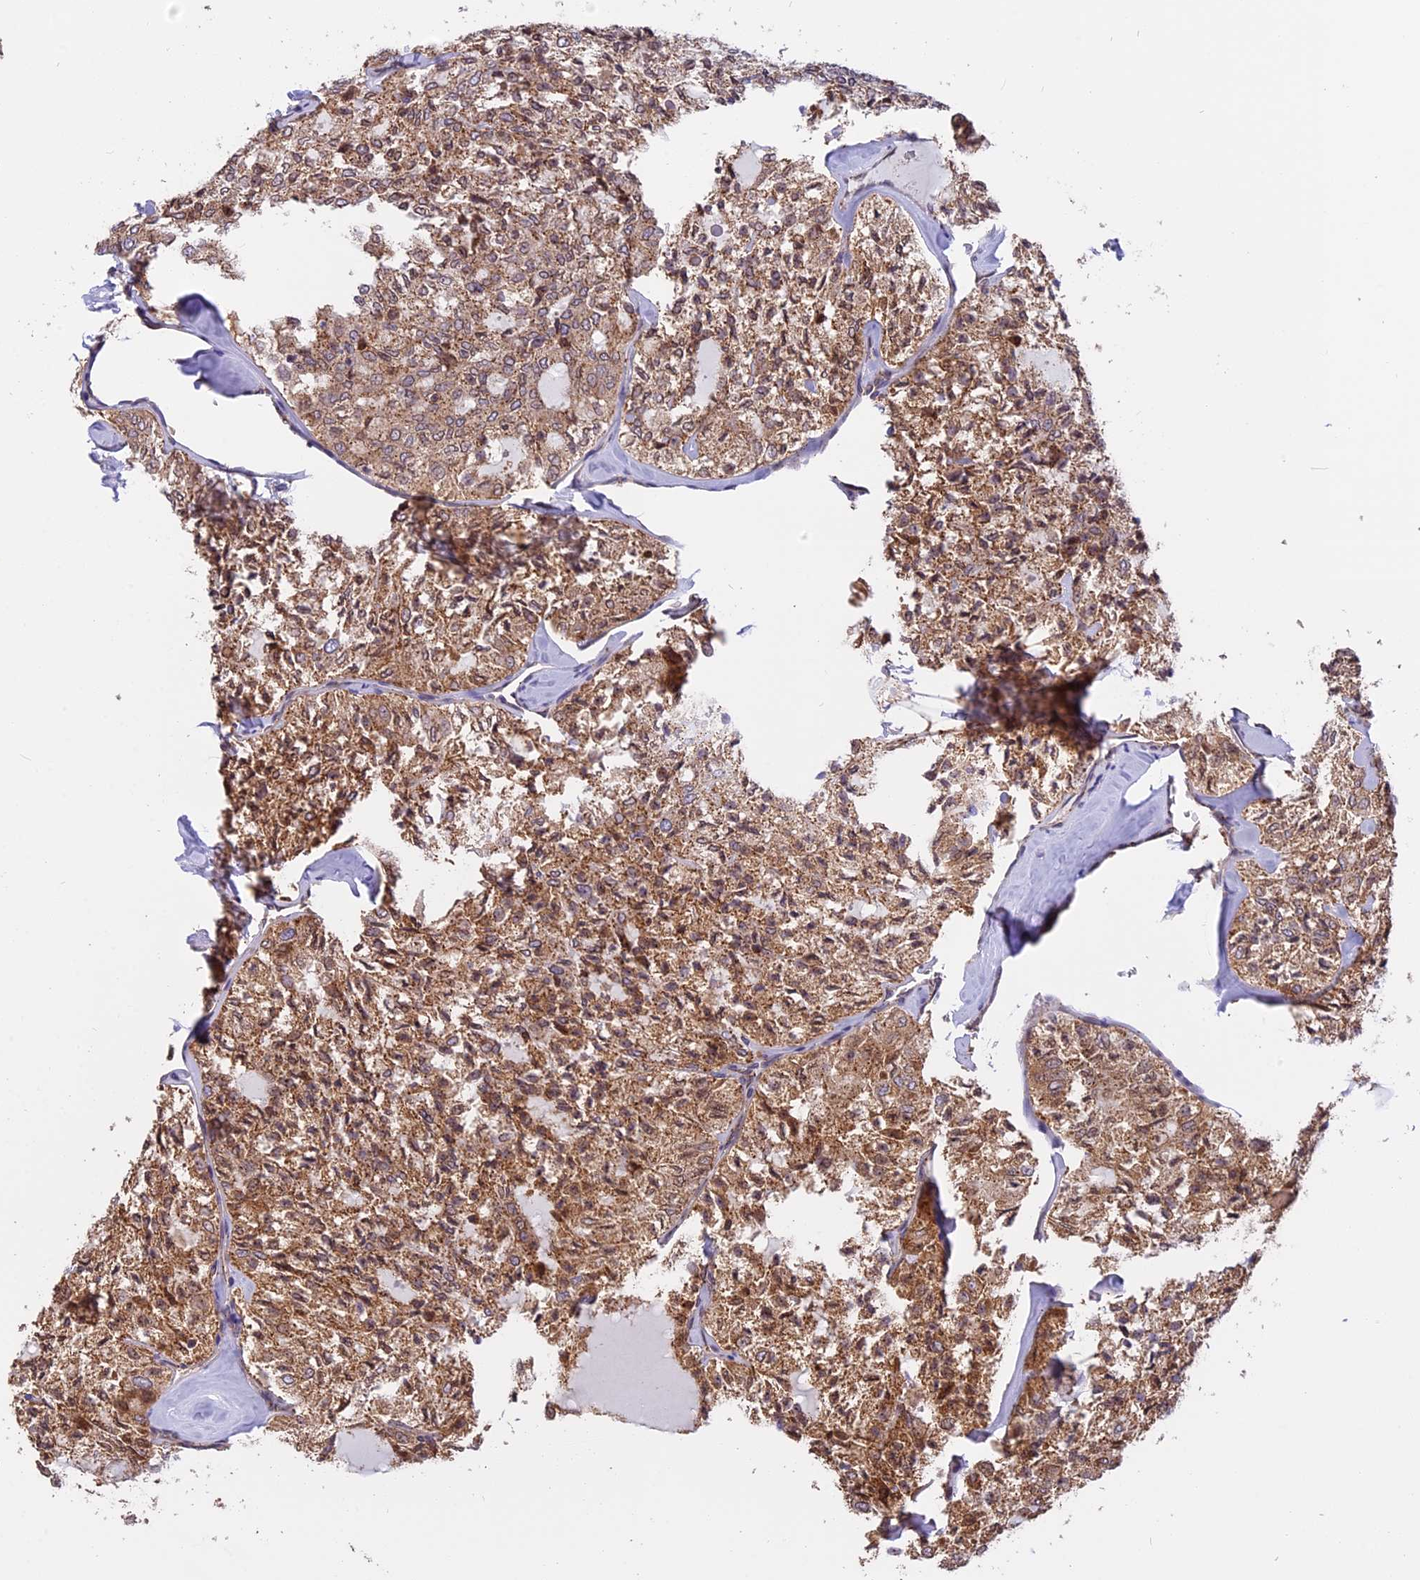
{"staining": {"intensity": "moderate", "quantity": ">75%", "location": "cytoplasmic/membranous,nuclear"}, "tissue": "thyroid cancer", "cell_type": "Tumor cells", "image_type": "cancer", "snomed": [{"axis": "morphology", "description": "Follicular adenoma carcinoma, NOS"}, {"axis": "topography", "description": "Thyroid gland"}], "caption": "Follicular adenoma carcinoma (thyroid) stained for a protein exhibits moderate cytoplasmic/membranous and nuclear positivity in tumor cells. (Brightfield microscopy of DAB IHC at high magnification).", "gene": "CHMP2A", "patient": {"sex": "male", "age": 75}}